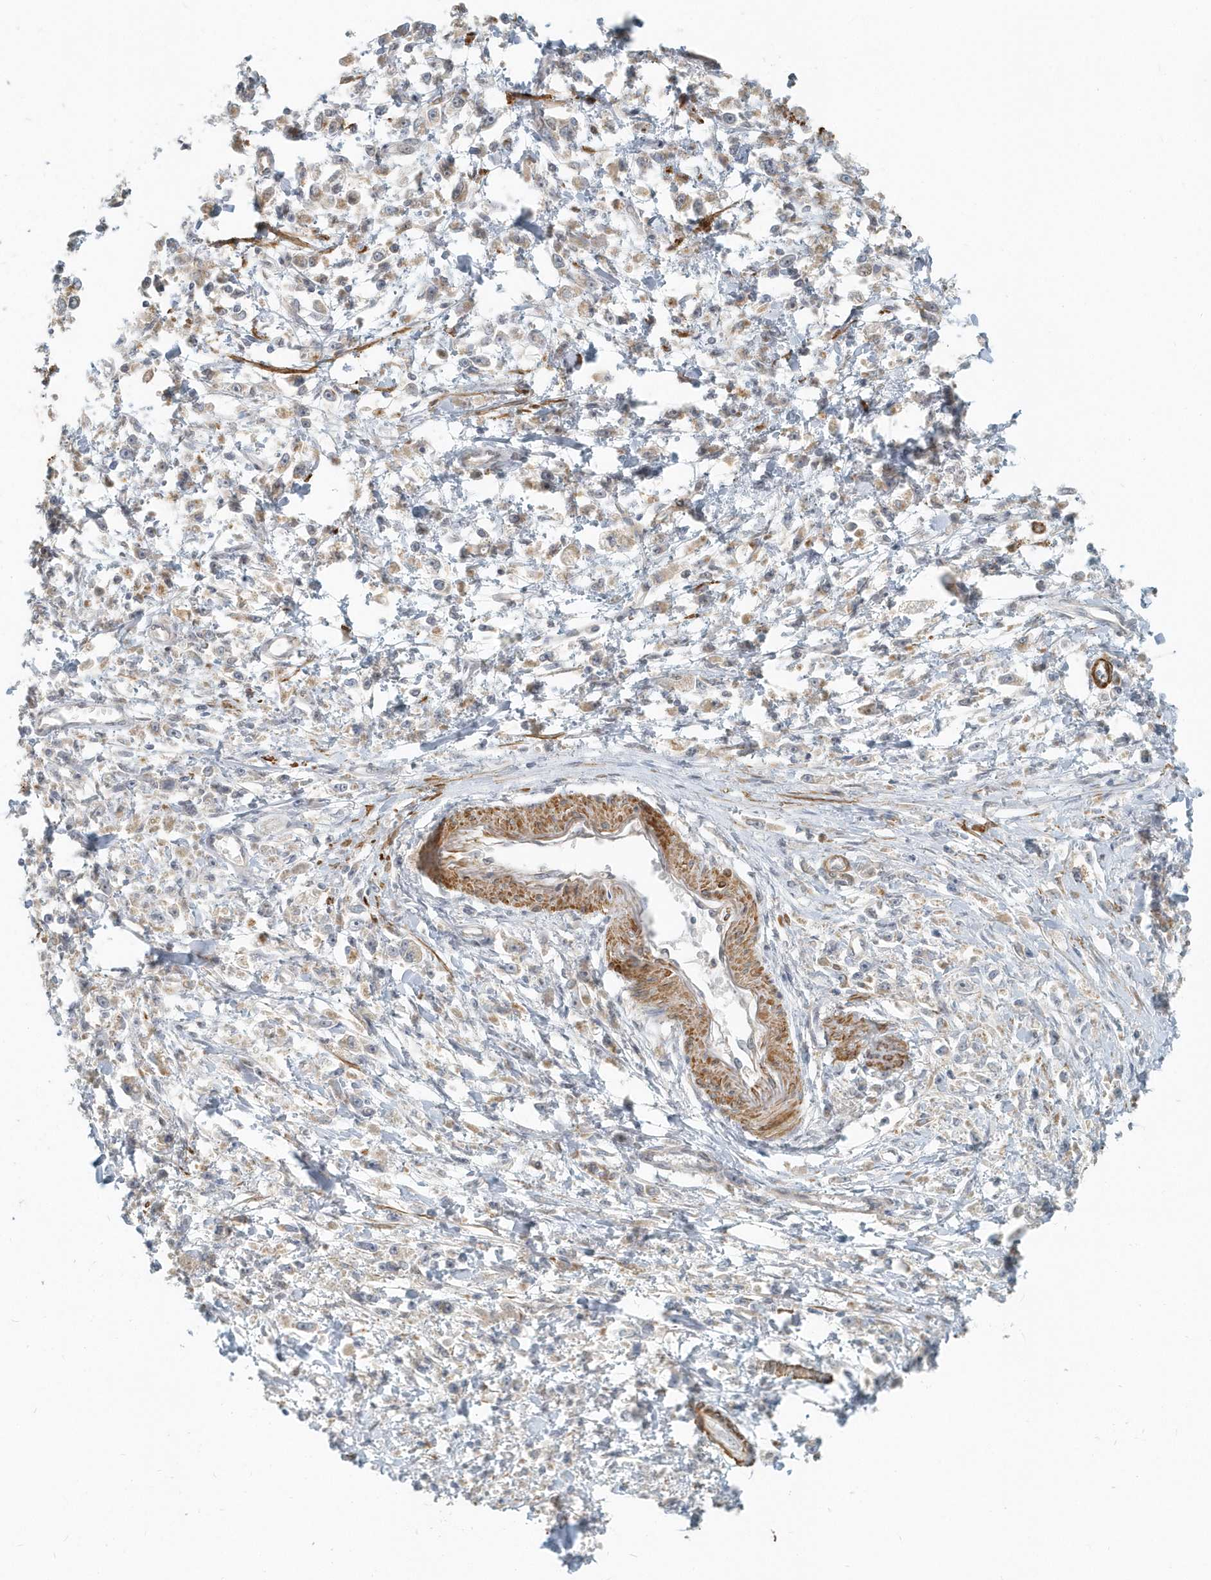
{"staining": {"intensity": "weak", "quantity": "<25%", "location": "cytoplasmic/membranous"}, "tissue": "stomach cancer", "cell_type": "Tumor cells", "image_type": "cancer", "snomed": [{"axis": "morphology", "description": "Adenocarcinoma, NOS"}, {"axis": "topography", "description": "Stomach"}], "caption": "Tumor cells are negative for protein expression in human stomach cancer (adenocarcinoma). (Stains: DAB immunohistochemistry with hematoxylin counter stain, Microscopy: brightfield microscopy at high magnification).", "gene": "NAPB", "patient": {"sex": "female", "age": 59}}